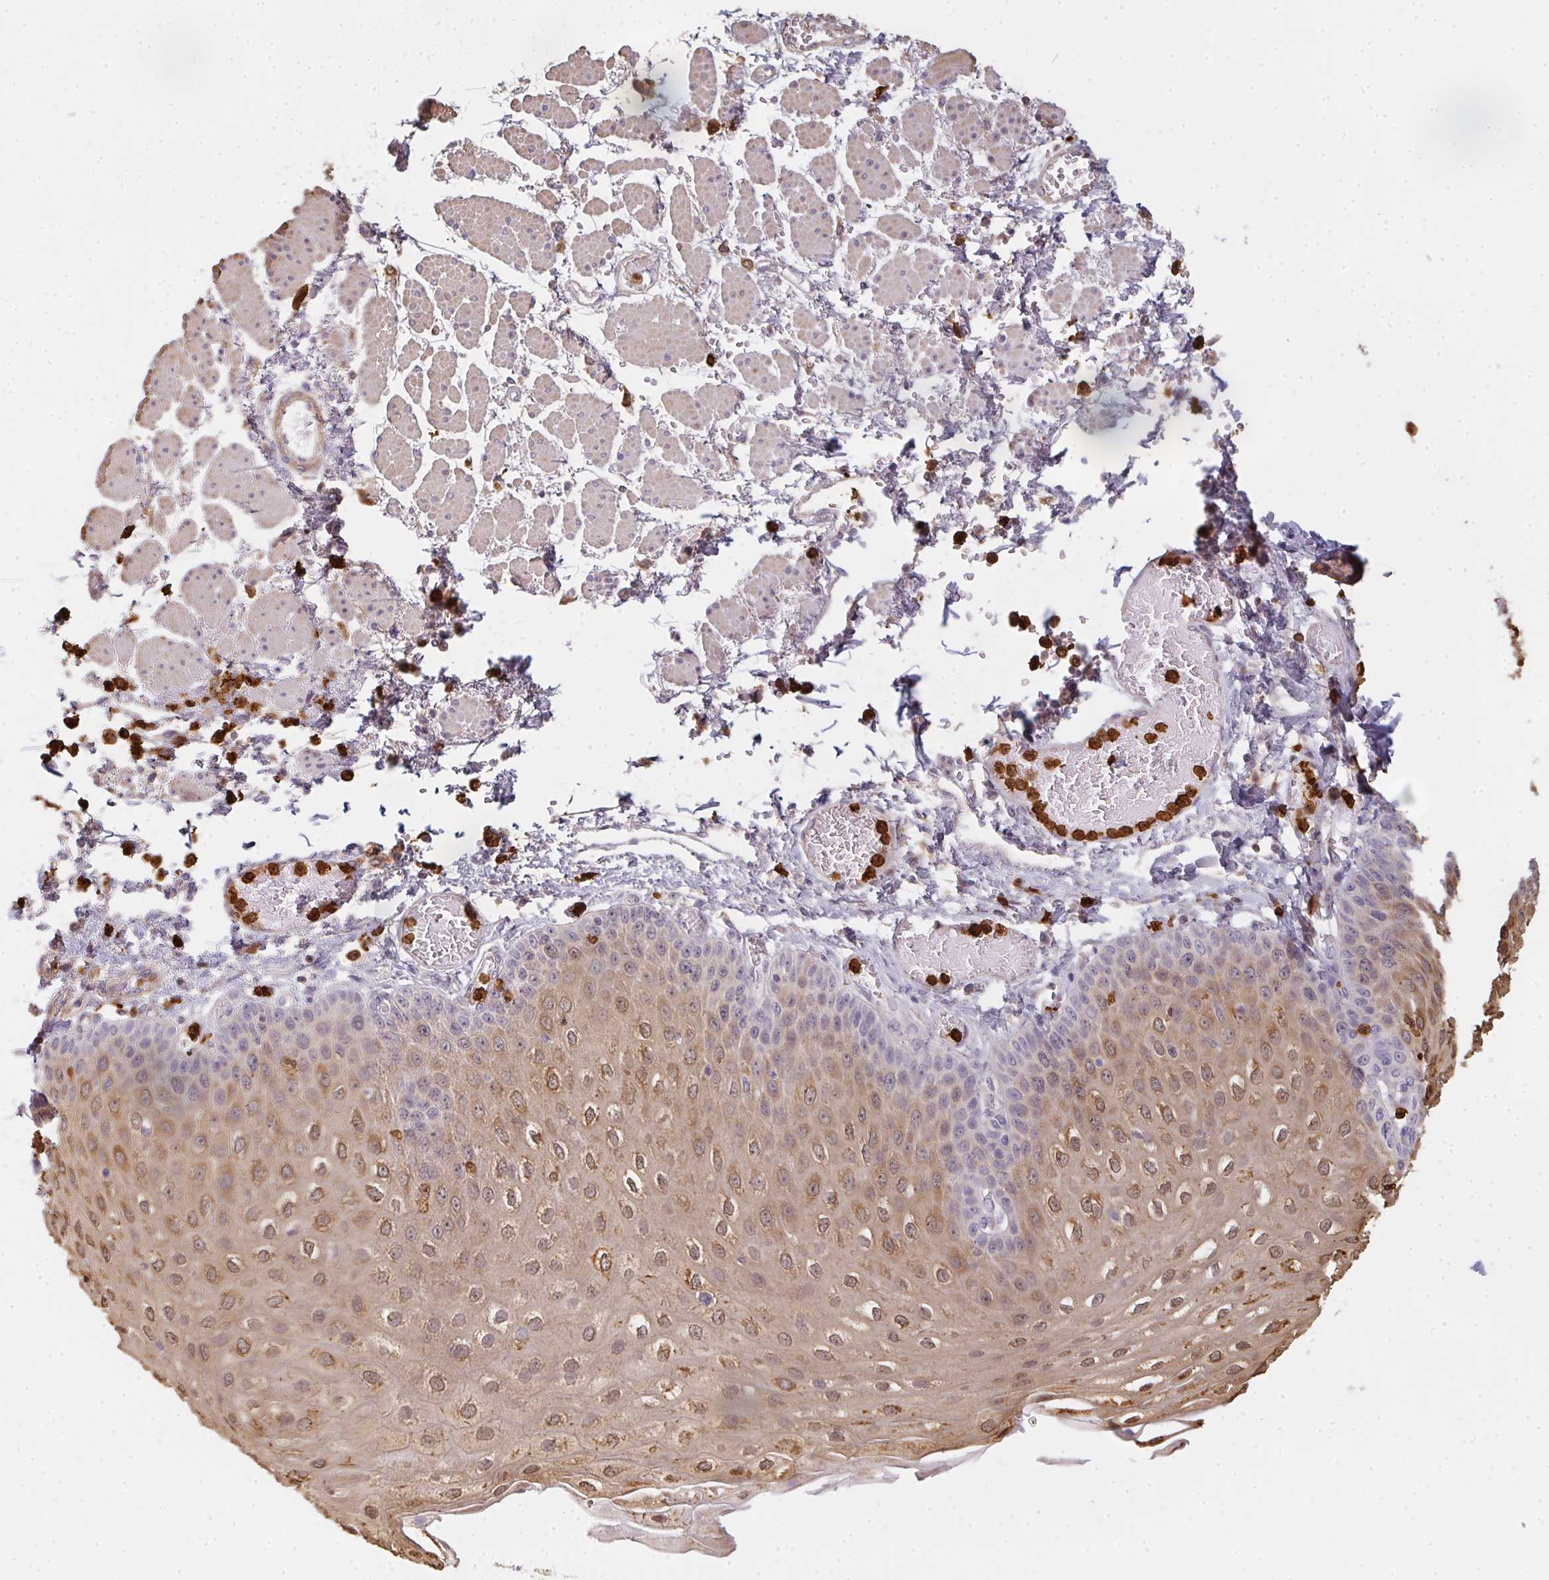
{"staining": {"intensity": "moderate", "quantity": "25%-75%", "location": "cytoplasmic/membranous,nuclear"}, "tissue": "esophagus", "cell_type": "Squamous epithelial cells", "image_type": "normal", "snomed": [{"axis": "morphology", "description": "Normal tissue, NOS"}, {"axis": "morphology", "description": "Adenocarcinoma, NOS"}, {"axis": "topography", "description": "Esophagus"}], "caption": "The photomicrograph shows immunohistochemical staining of normal esophagus. There is moderate cytoplasmic/membranous,nuclear positivity is appreciated in approximately 25%-75% of squamous epithelial cells. Using DAB (brown) and hematoxylin (blue) stains, captured at high magnification using brightfield microscopy.", "gene": "CNTRL", "patient": {"sex": "male", "age": 81}}